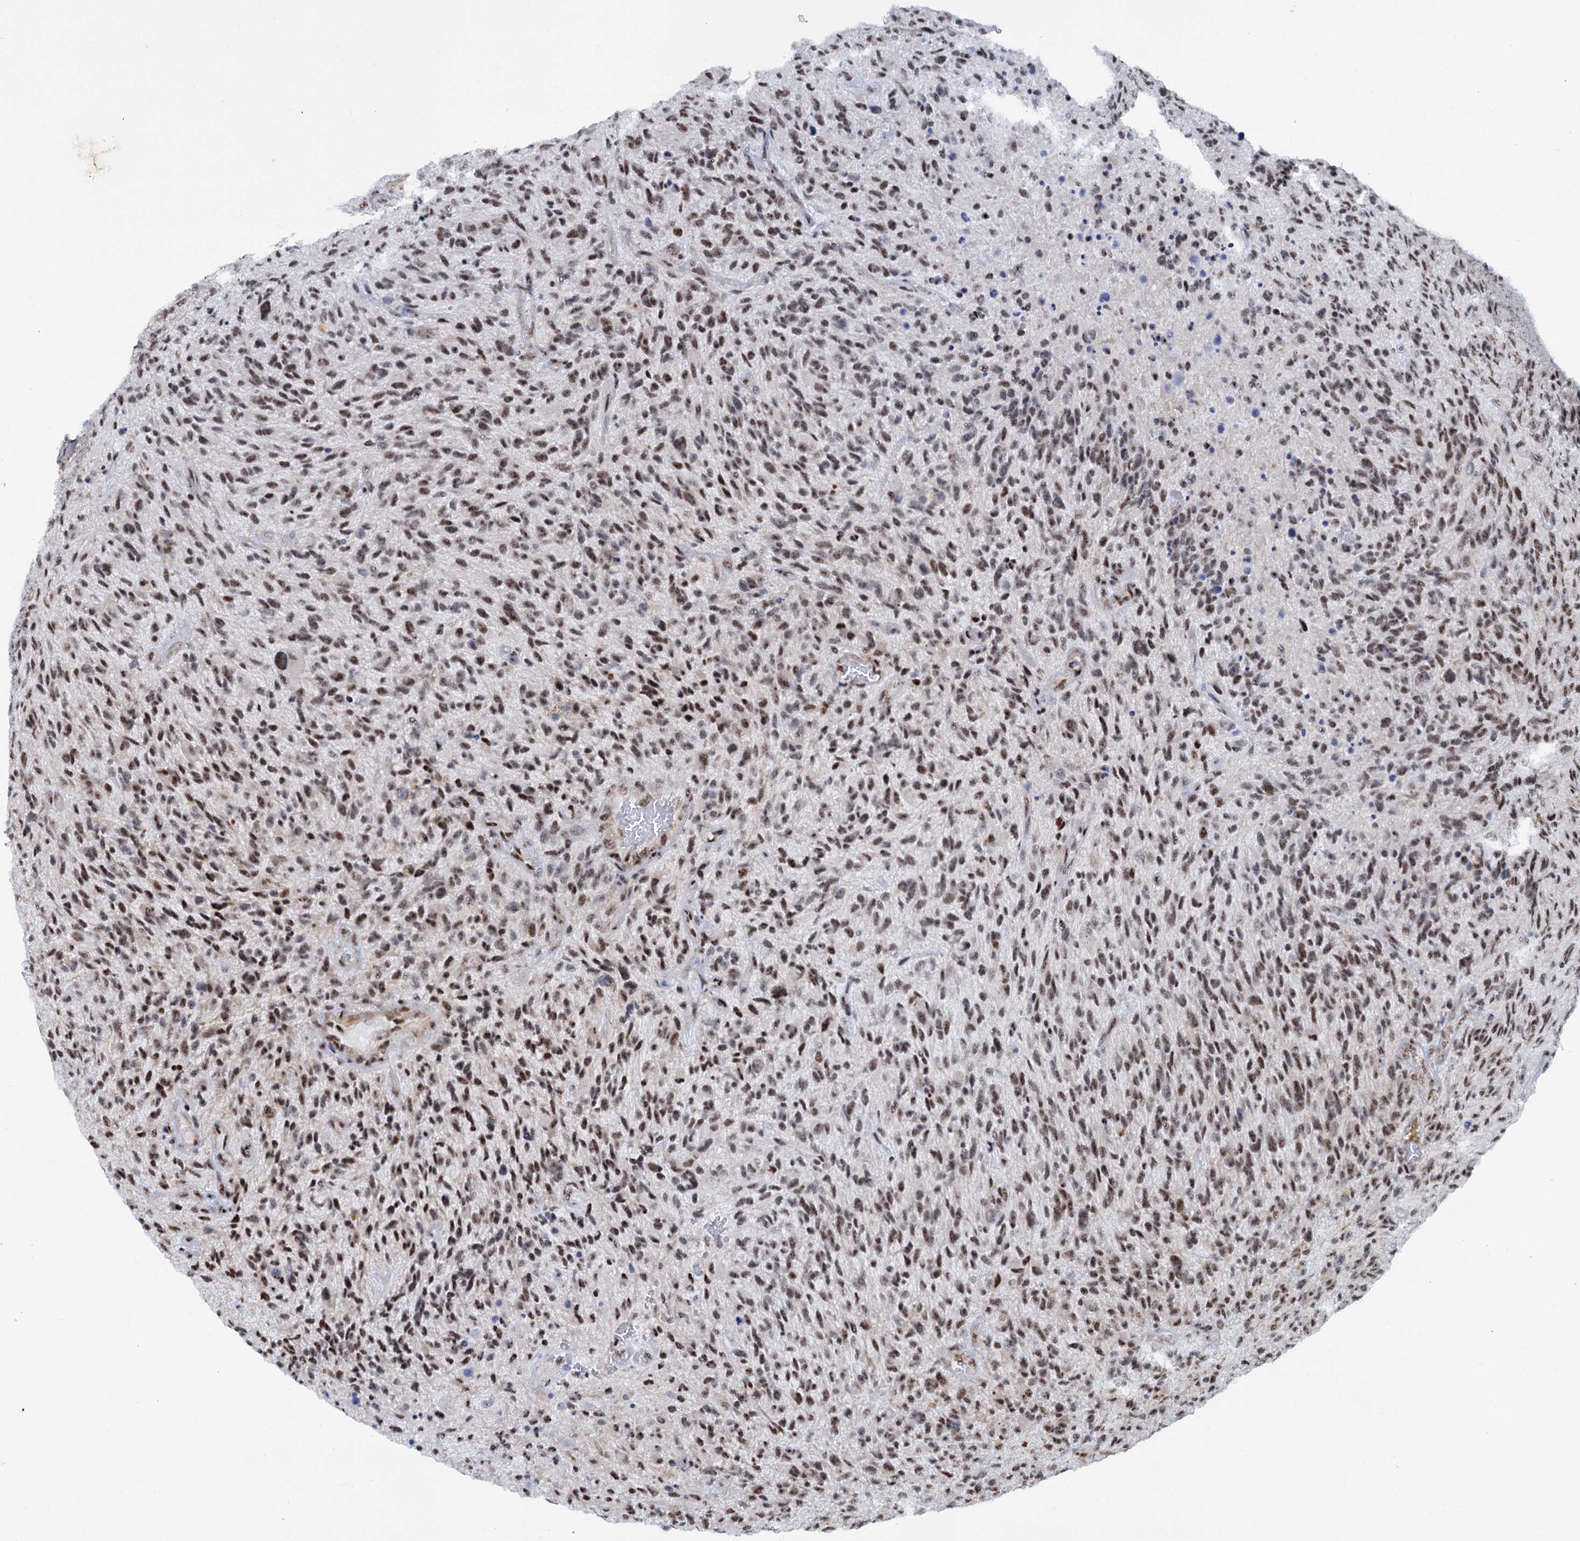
{"staining": {"intensity": "moderate", "quantity": ">75%", "location": "nuclear"}, "tissue": "glioma", "cell_type": "Tumor cells", "image_type": "cancer", "snomed": [{"axis": "morphology", "description": "Glioma, malignant, High grade"}, {"axis": "topography", "description": "Brain"}], "caption": "Protein staining of high-grade glioma (malignant) tissue shows moderate nuclear staining in approximately >75% of tumor cells.", "gene": "SREK1", "patient": {"sex": "male", "age": 47}}